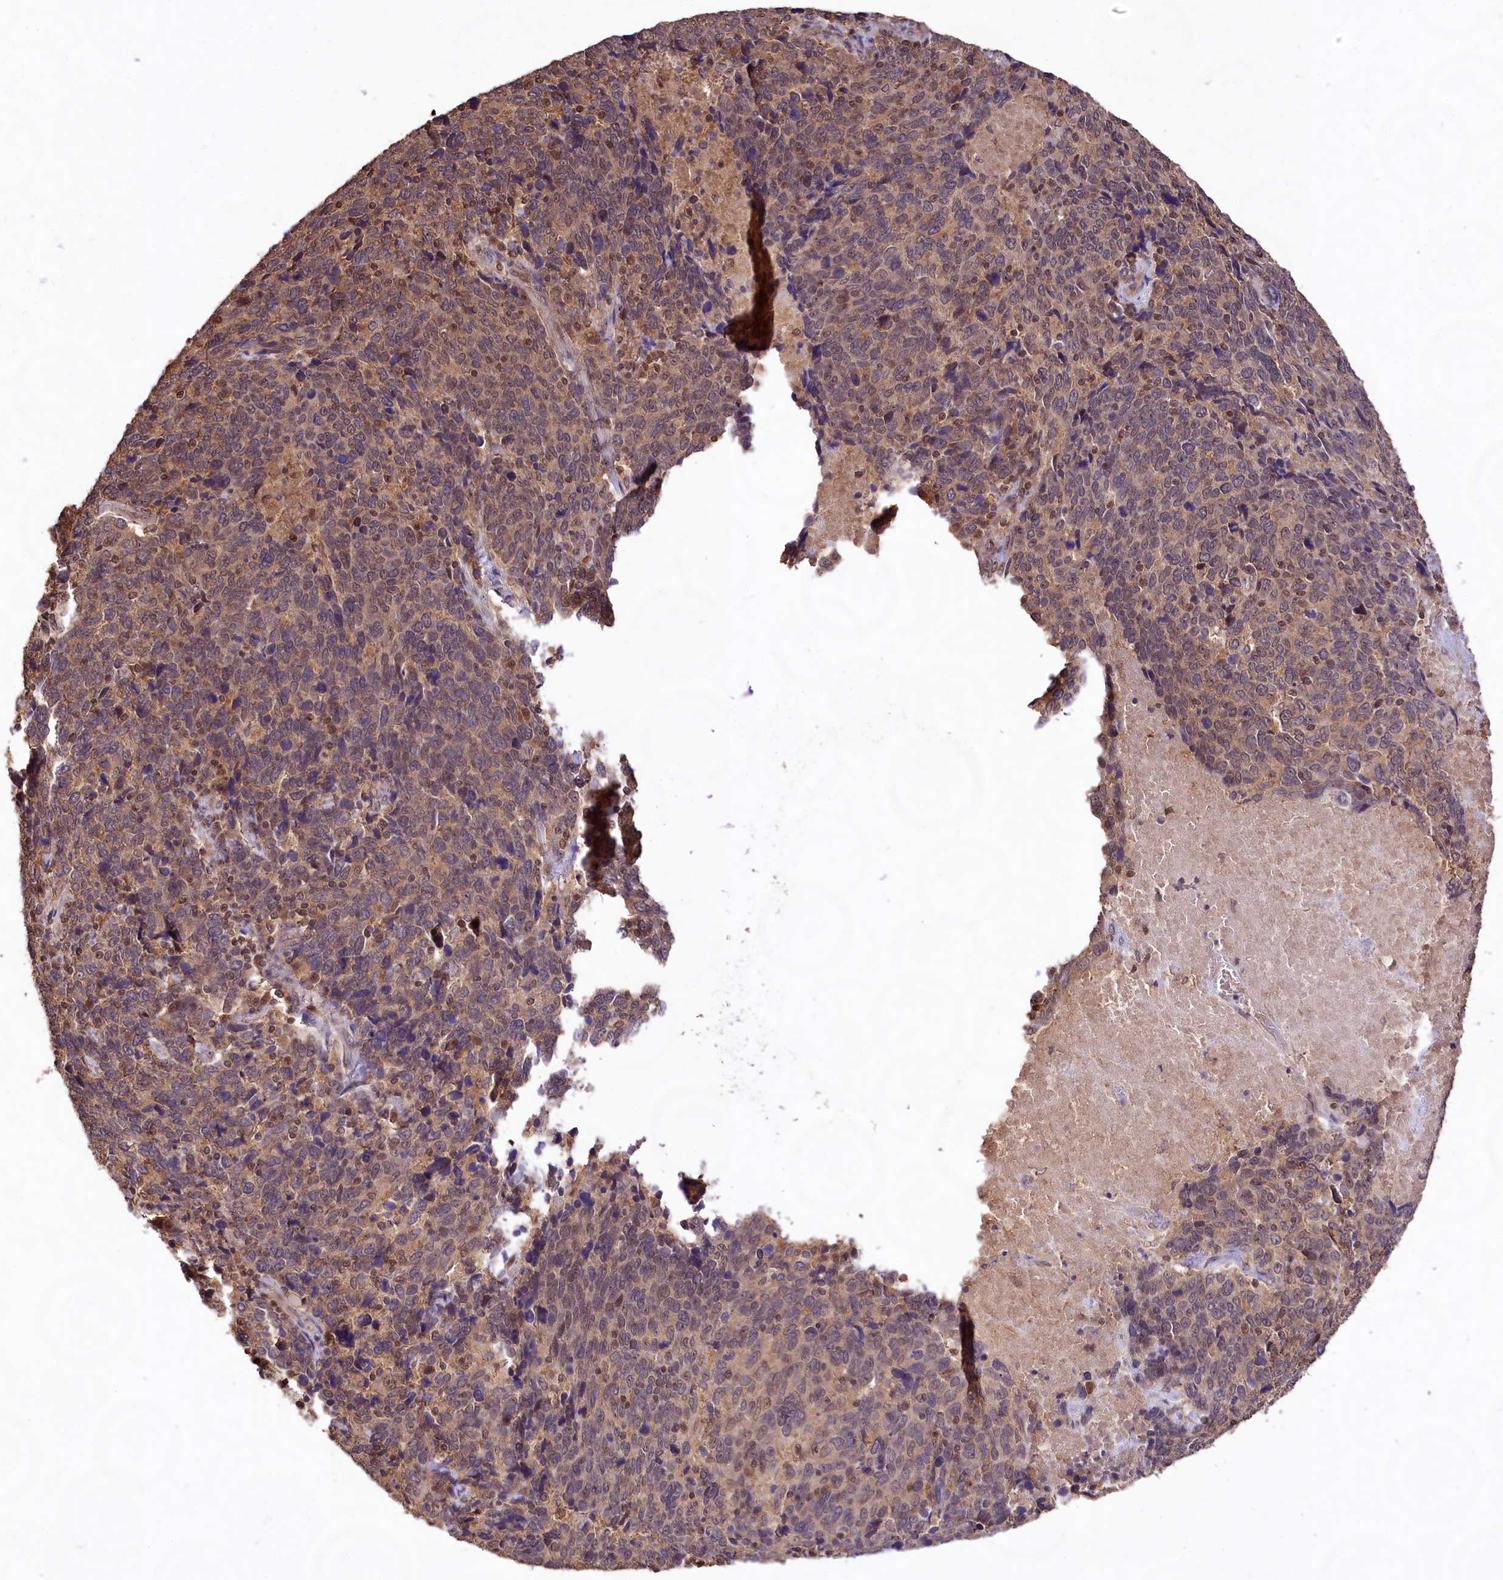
{"staining": {"intensity": "moderate", "quantity": "<25%", "location": "nuclear"}, "tissue": "cervical cancer", "cell_type": "Tumor cells", "image_type": "cancer", "snomed": [{"axis": "morphology", "description": "Squamous cell carcinoma, NOS"}, {"axis": "topography", "description": "Cervix"}], "caption": "Protein expression analysis of human squamous cell carcinoma (cervical) reveals moderate nuclear positivity in about <25% of tumor cells.", "gene": "RRP8", "patient": {"sex": "female", "age": 41}}